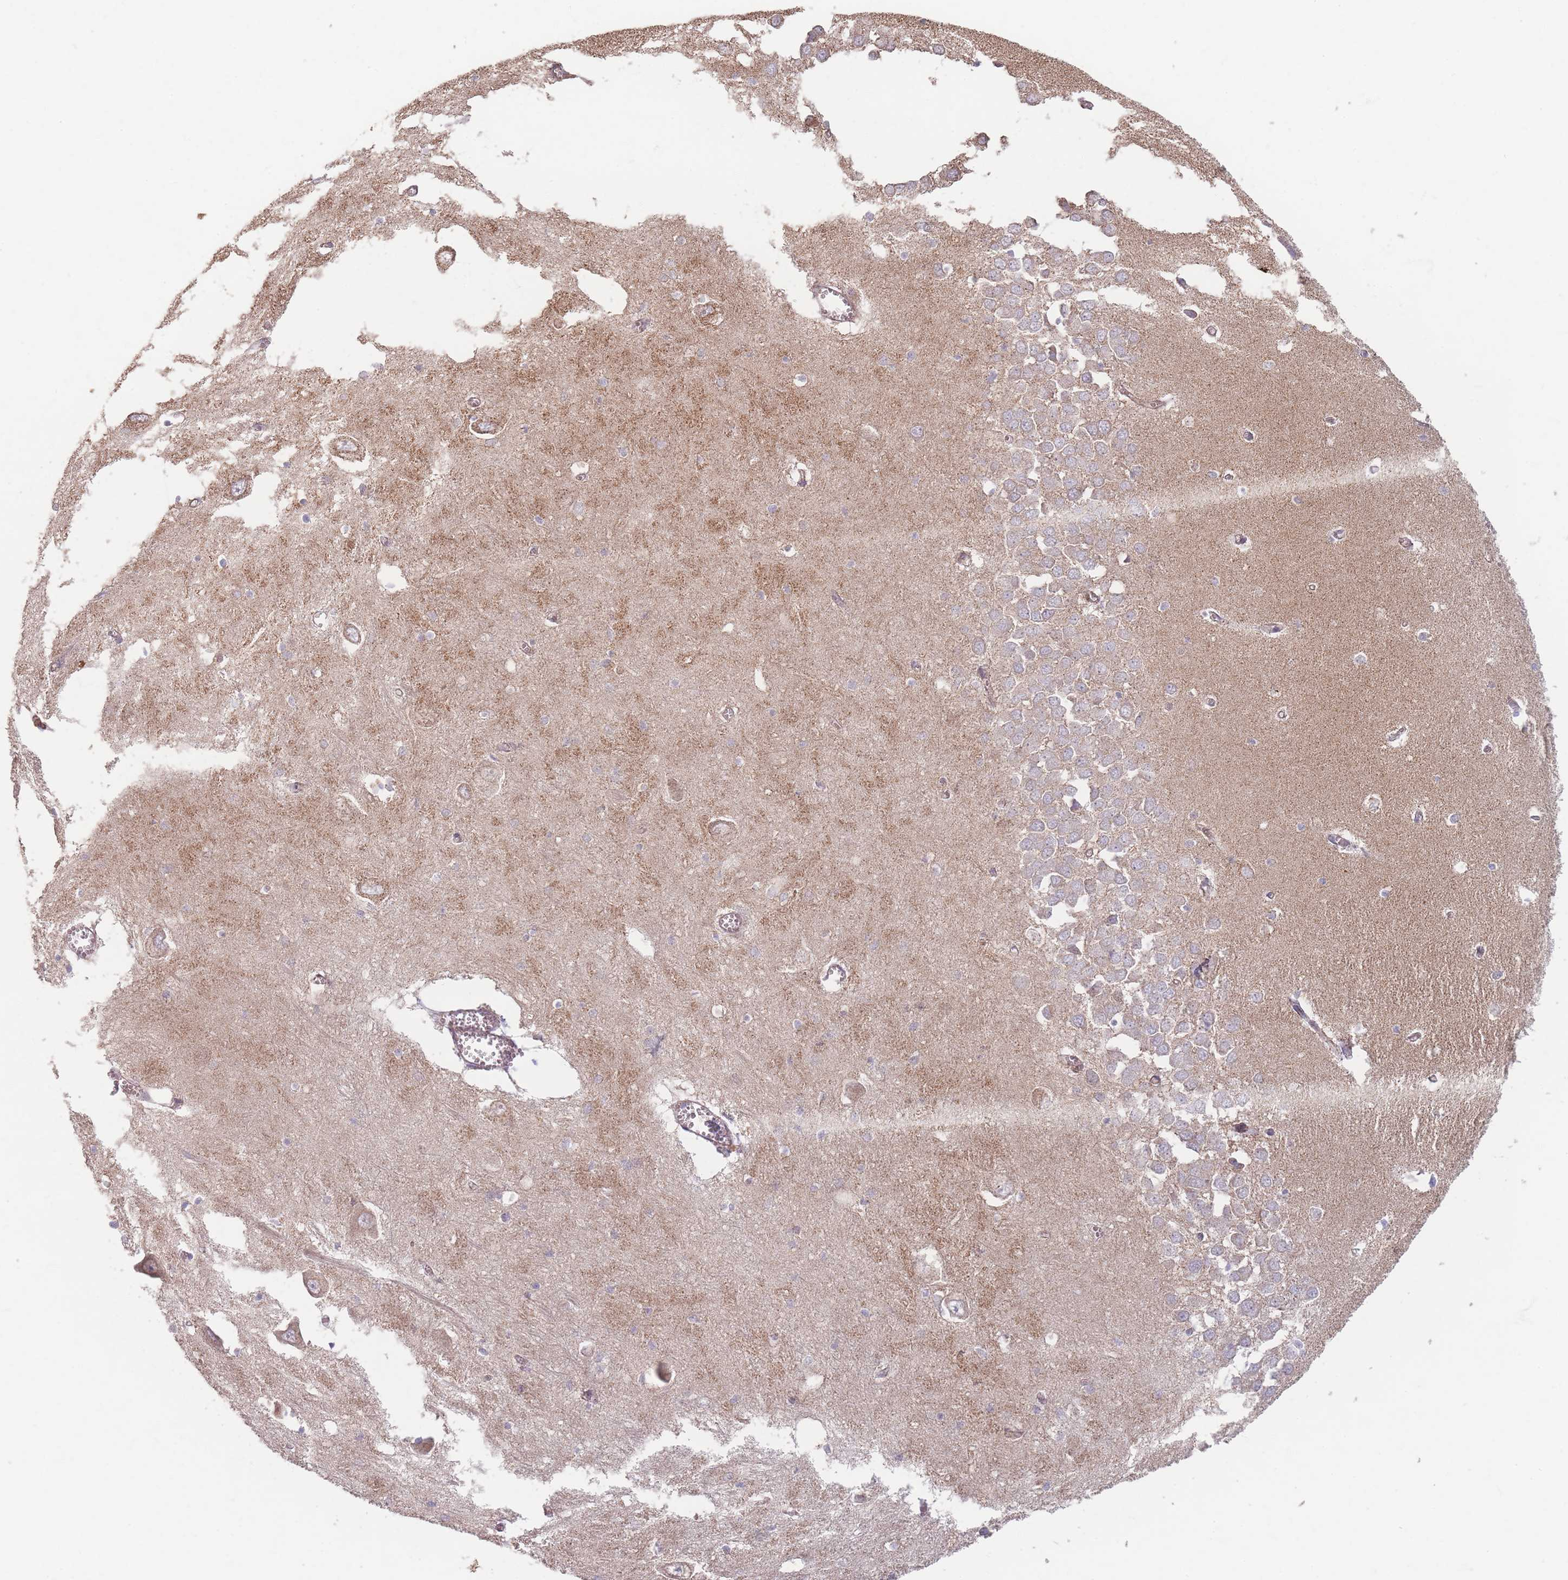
{"staining": {"intensity": "negative", "quantity": "none", "location": "none"}, "tissue": "hippocampus", "cell_type": "Glial cells", "image_type": "normal", "snomed": [{"axis": "morphology", "description": "Normal tissue, NOS"}, {"axis": "topography", "description": "Hippocampus"}], "caption": "Immunohistochemistry photomicrograph of unremarkable hippocampus: human hippocampus stained with DAB (3,3'-diaminobenzidine) reveals no significant protein positivity in glial cells. (DAB IHC with hematoxylin counter stain).", "gene": "ESRP2", "patient": {"sex": "male", "age": 70}}